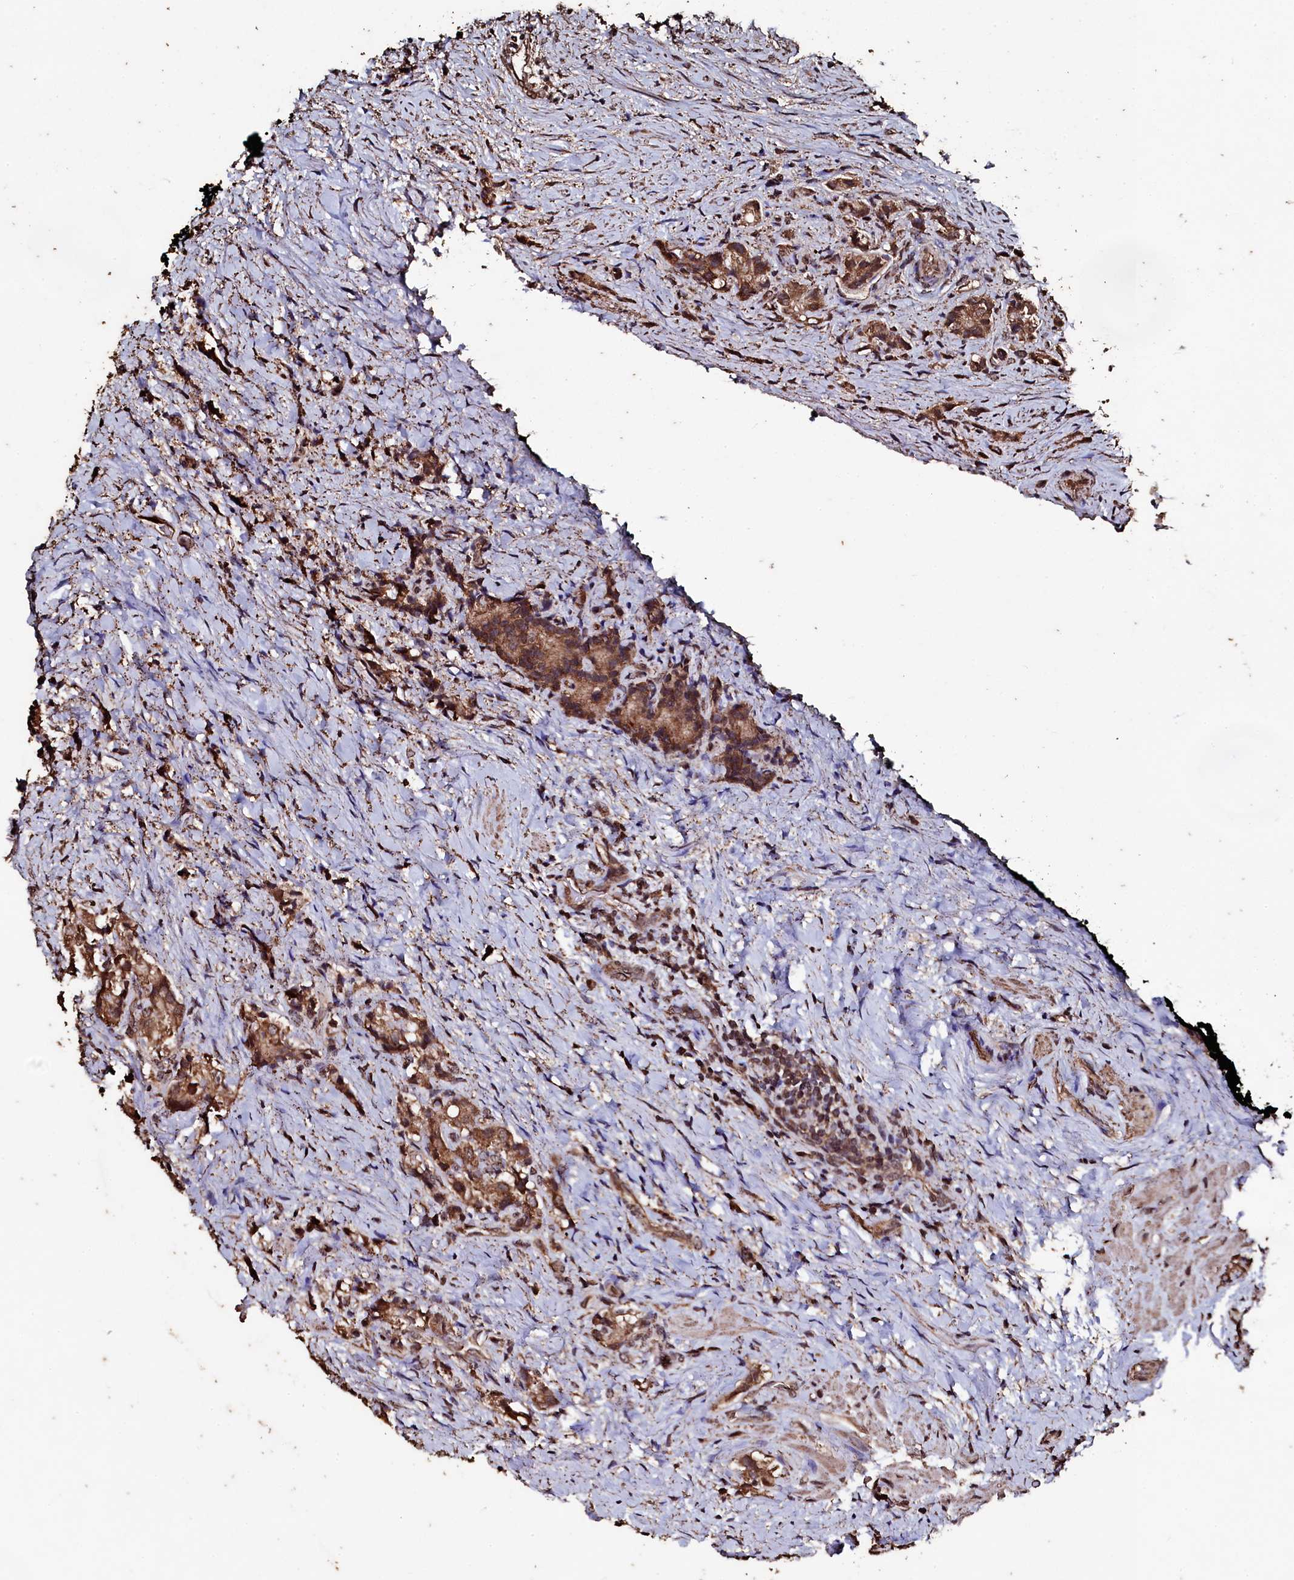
{"staining": {"intensity": "moderate", "quantity": ">75%", "location": "cytoplasmic/membranous,nuclear"}, "tissue": "prostate cancer", "cell_type": "Tumor cells", "image_type": "cancer", "snomed": [{"axis": "morphology", "description": "Adenocarcinoma, High grade"}, {"axis": "topography", "description": "Prostate"}], "caption": "Immunohistochemistry (IHC) (DAB (3,3'-diaminobenzidine)) staining of prostate cancer reveals moderate cytoplasmic/membranous and nuclear protein positivity in approximately >75% of tumor cells.", "gene": "FAAP24", "patient": {"sex": "male", "age": 65}}